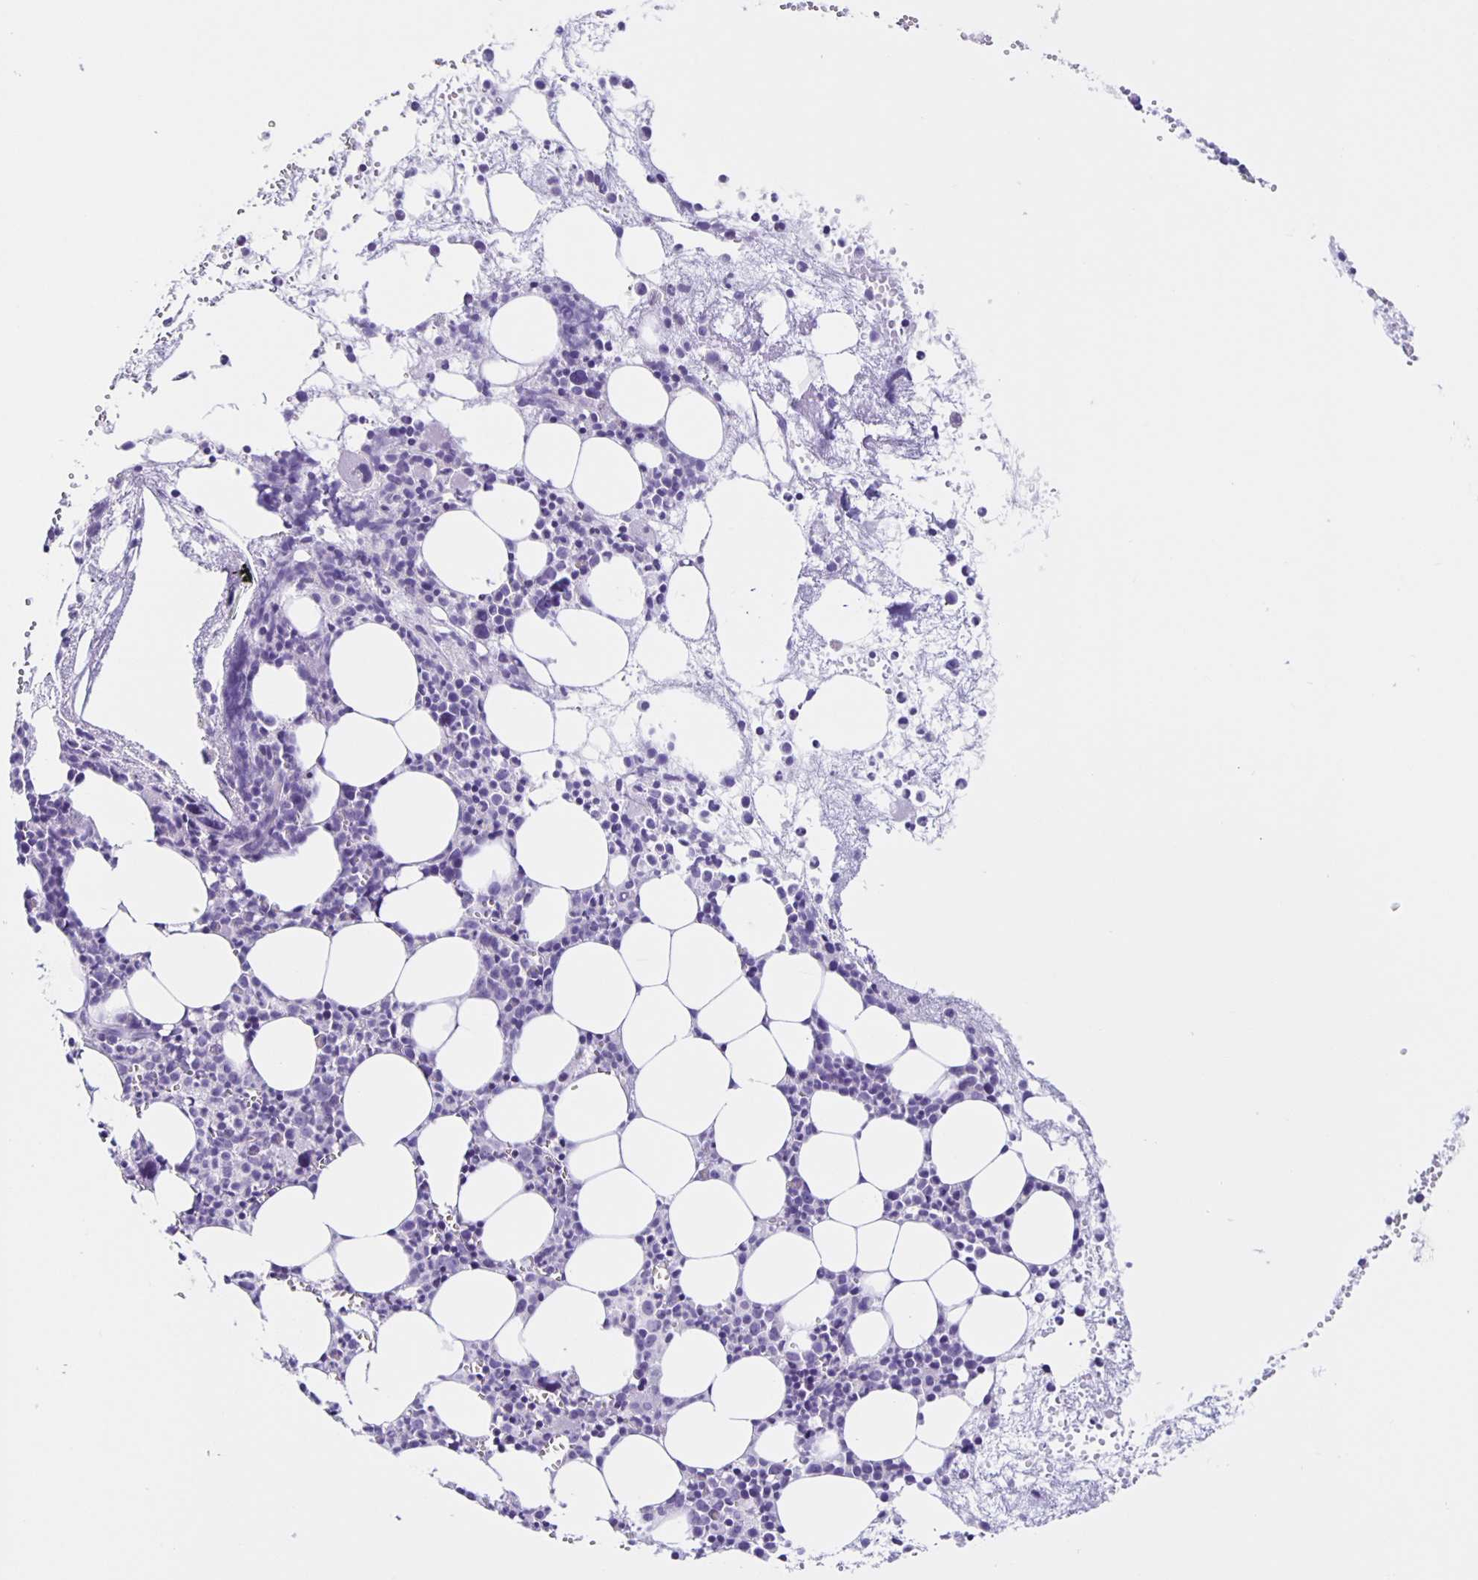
{"staining": {"intensity": "negative", "quantity": "none", "location": "none"}, "tissue": "bone marrow", "cell_type": "Hematopoietic cells", "image_type": "normal", "snomed": [{"axis": "morphology", "description": "Normal tissue, NOS"}, {"axis": "topography", "description": "Bone marrow"}], "caption": "High power microscopy photomicrograph of an immunohistochemistry (IHC) photomicrograph of normal bone marrow, revealing no significant expression in hematopoietic cells.", "gene": "SLC12A3", "patient": {"sex": "female", "age": 57}}